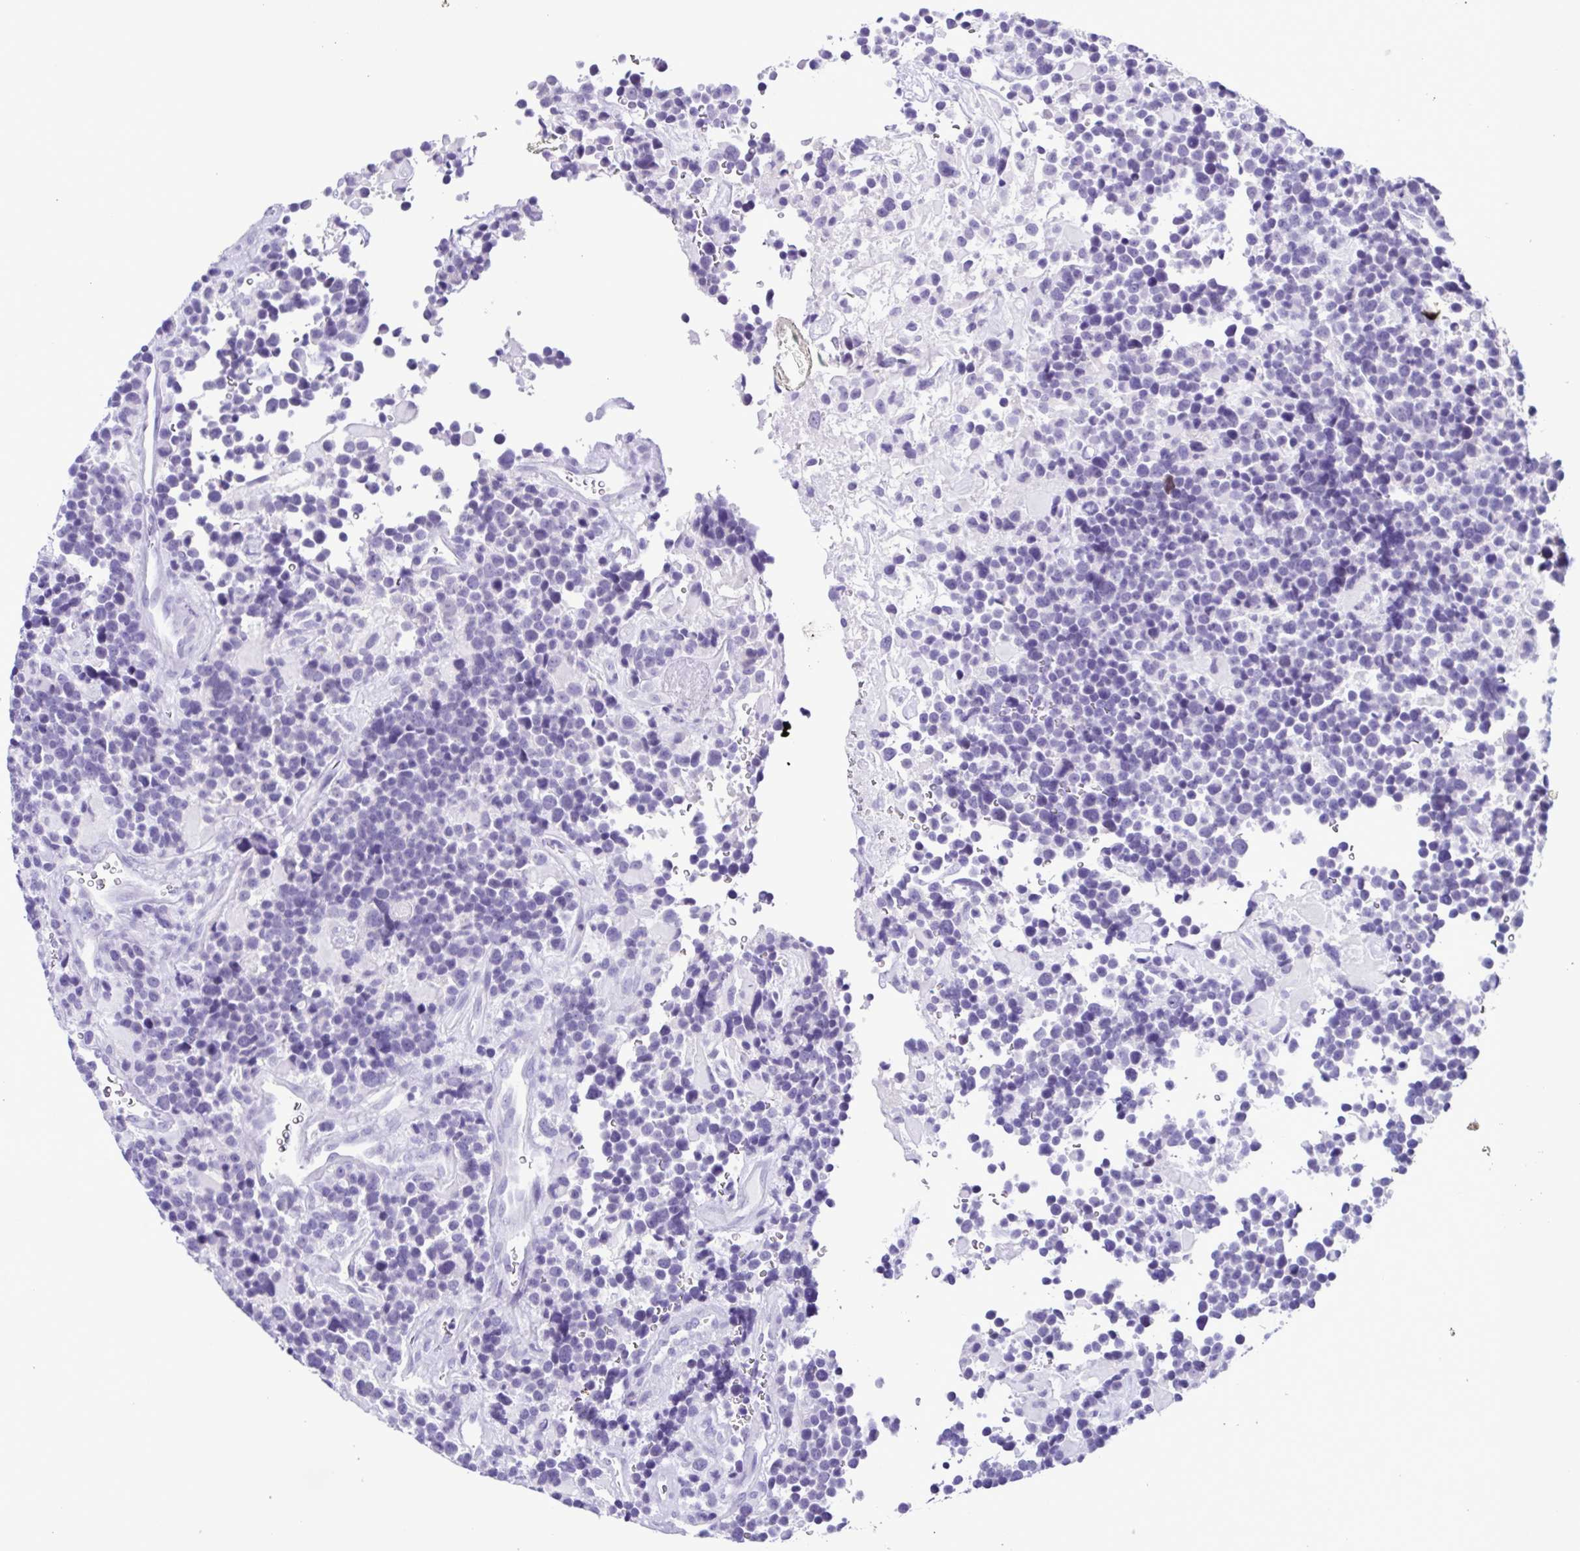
{"staining": {"intensity": "negative", "quantity": "none", "location": "none"}, "tissue": "glioma", "cell_type": "Tumor cells", "image_type": "cancer", "snomed": [{"axis": "morphology", "description": "Glioma, malignant, High grade"}, {"axis": "topography", "description": "Brain"}], "caption": "The IHC micrograph has no significant staining in tumor cells of high-grade glioma (malignant) tissue.", "gene": "SPATA16", "patient": {"sex": "male", "age": 33}}